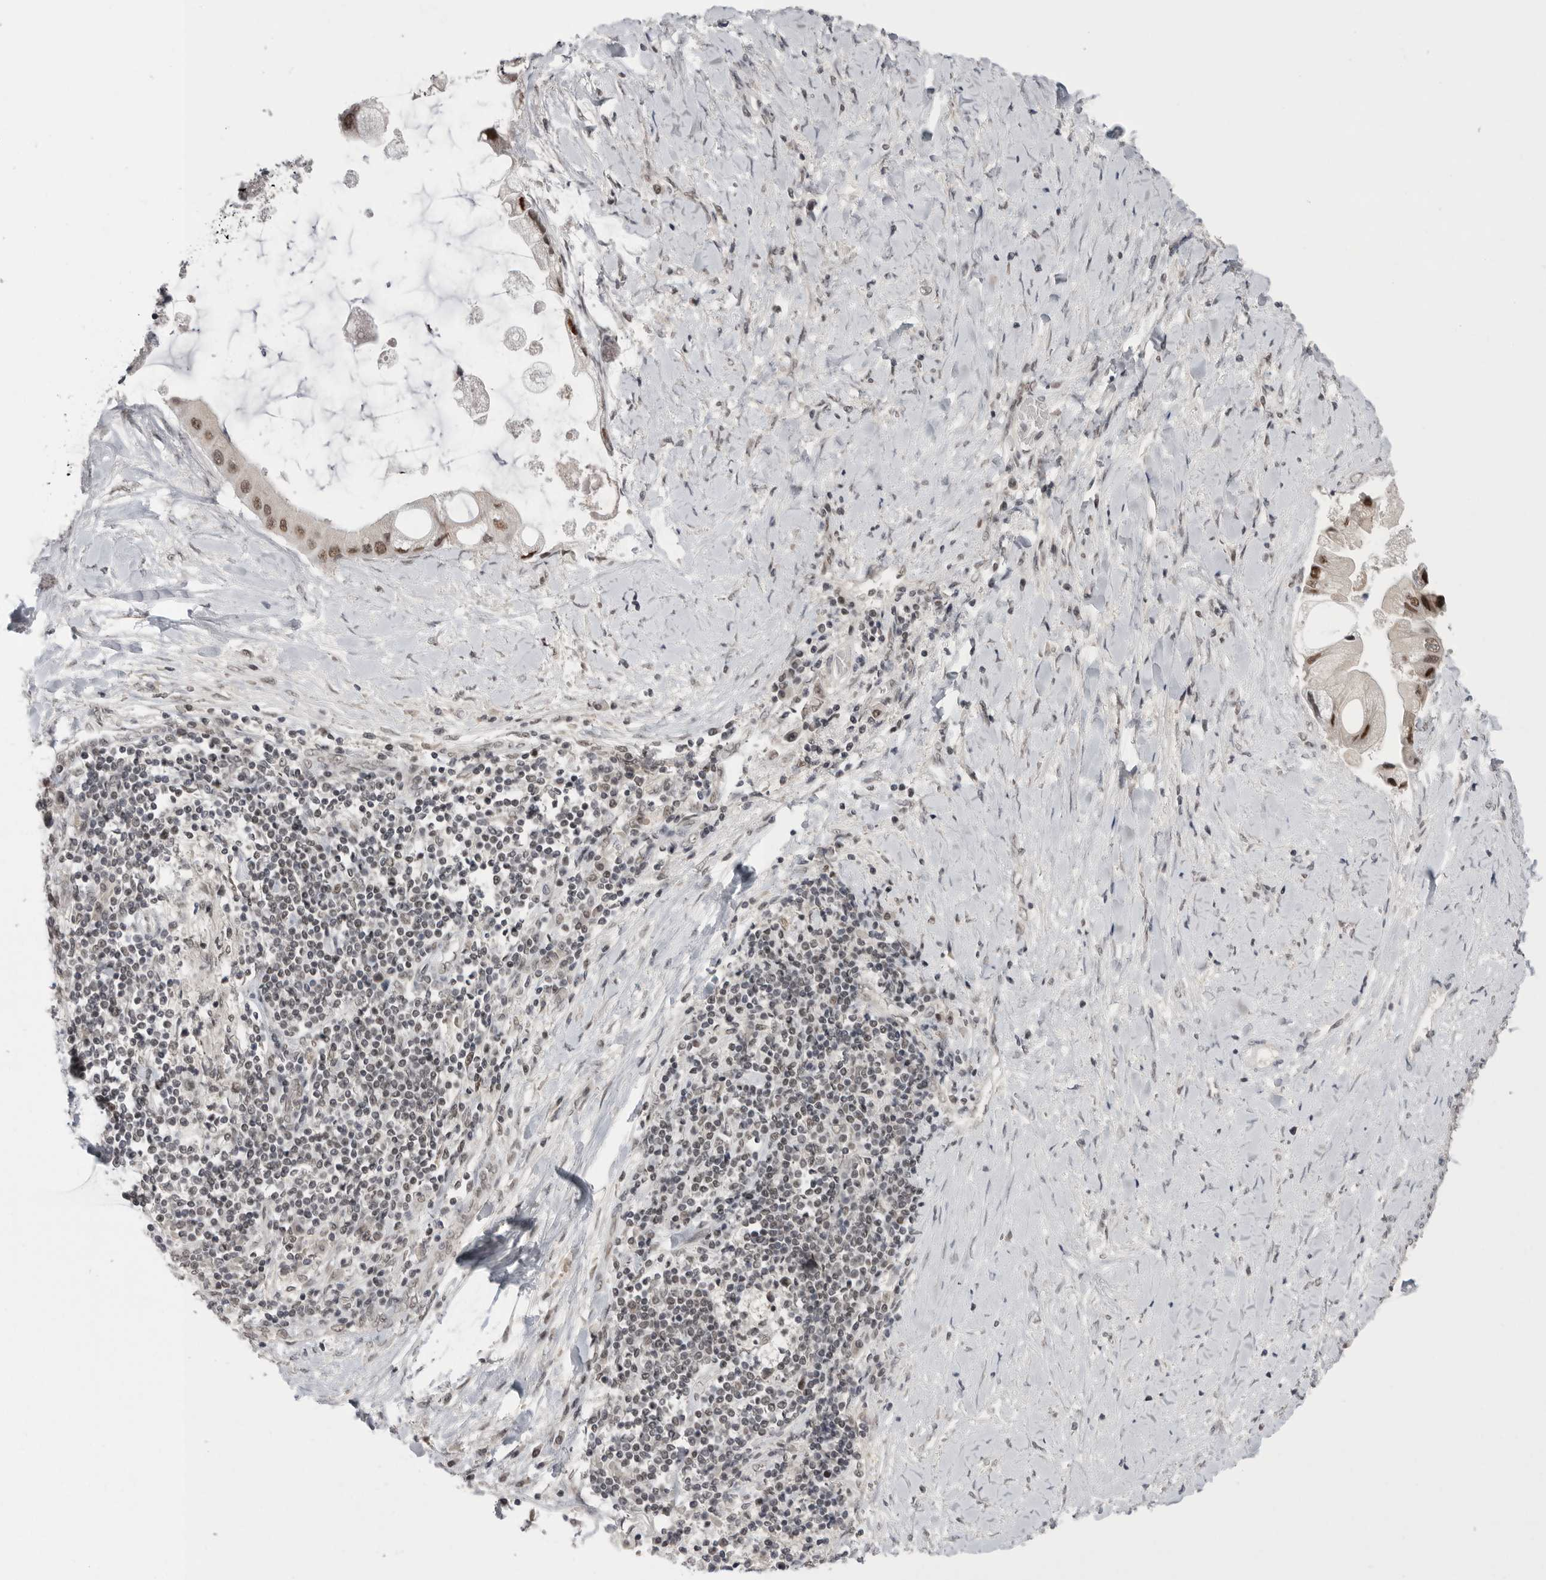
{"staining": {"intensity": "moderate", "quantity": ">75%", "location": "nuclear"}, "tissue": "liver cancer", "cell_type": "Tumor cells", "image_type": "cancer", "snomed": [{"axis": "morphology", "description": "Cholangiocarcinoma"}, {"axis": "topography", "description": "Liver"}], "caption": "Liver cholangiocarcinoma was stained to show a protein in brown. There is medium levels of moderate nuclear staining in approximately >75% of tumor cells.", "gene": "POU5F1", "patient": {"sex": "male", "age": 50}}